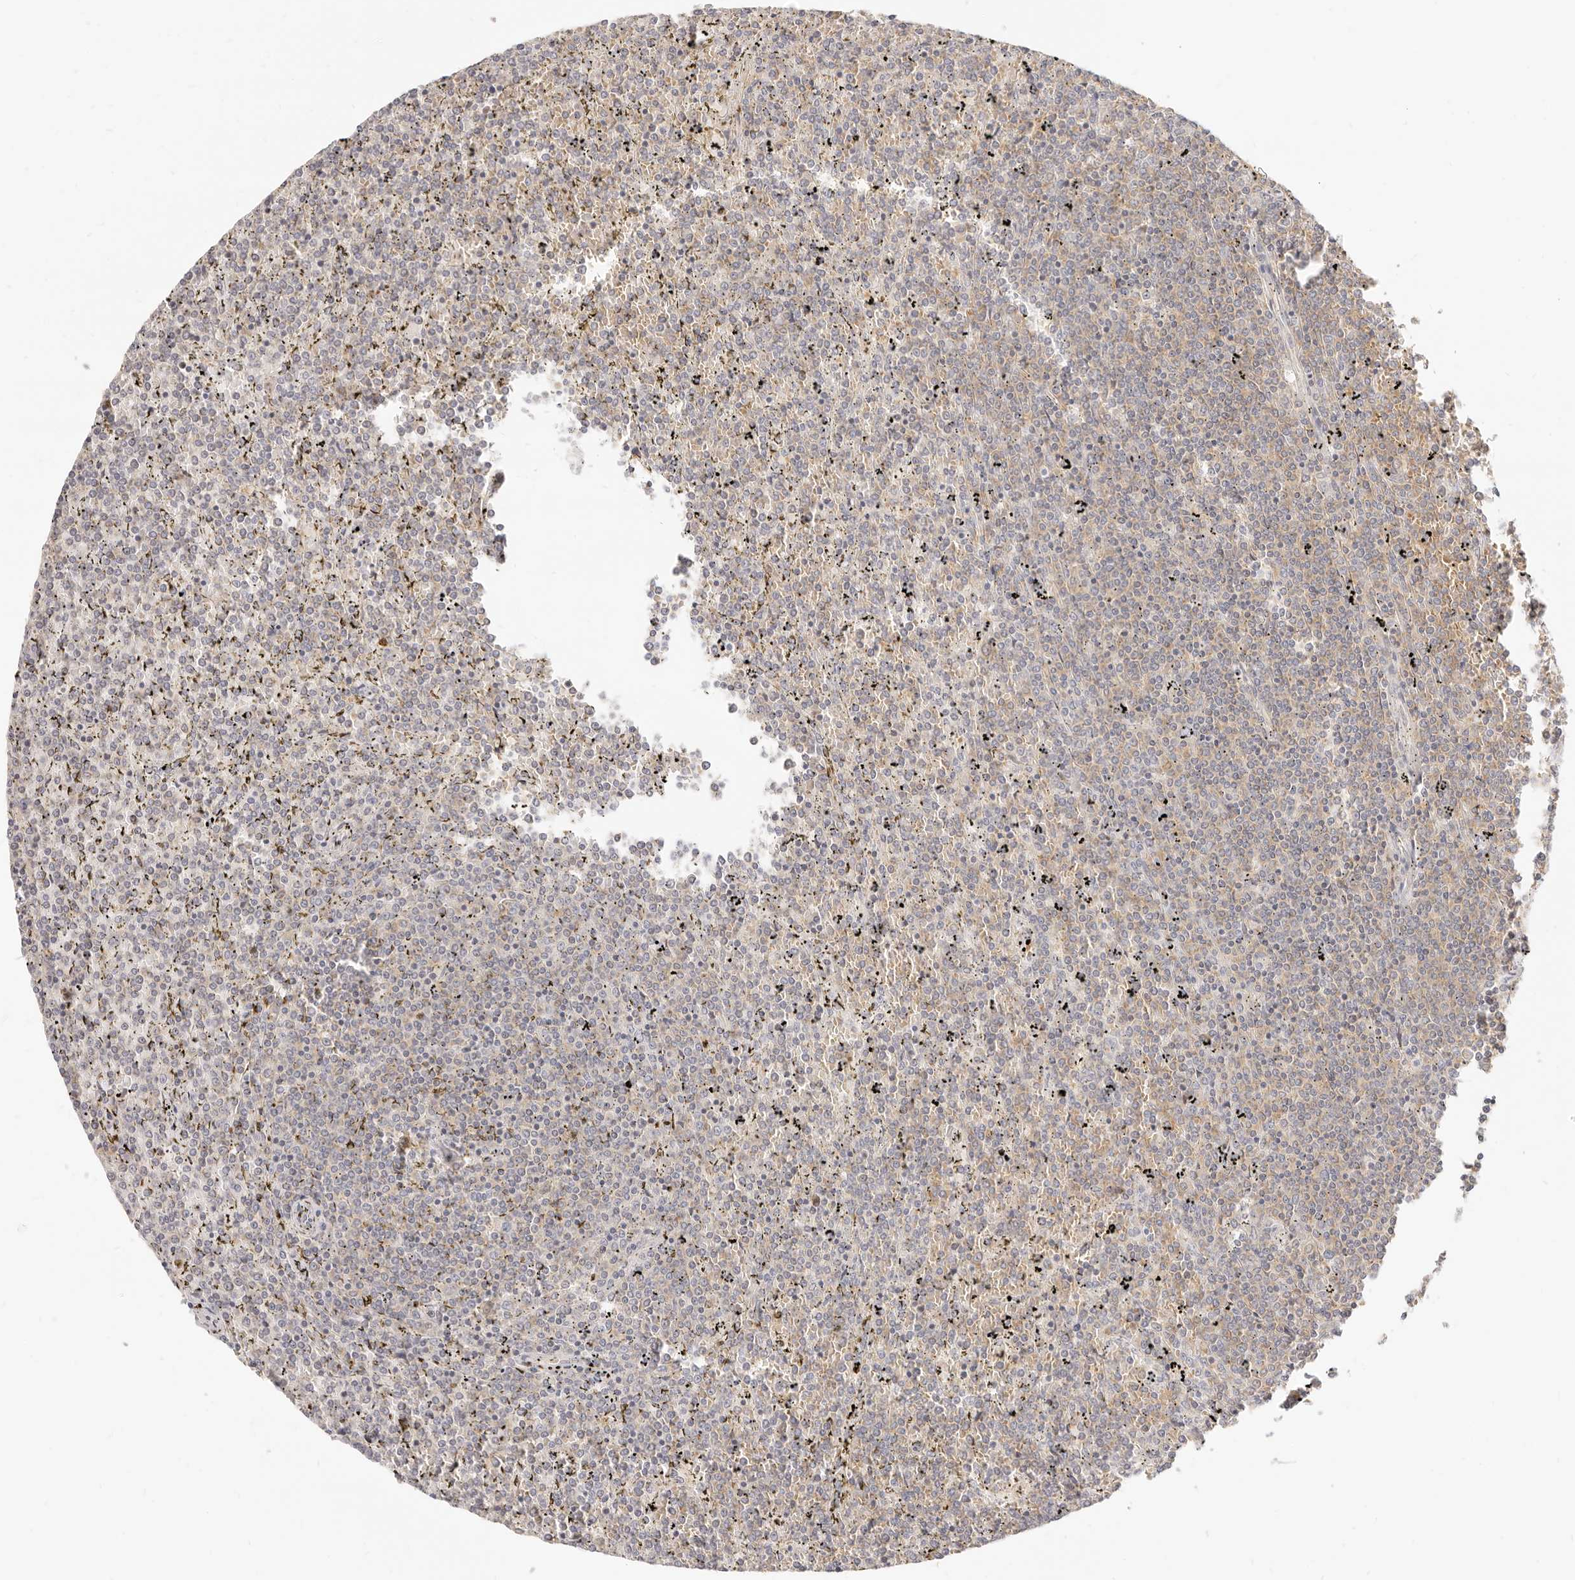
{"staining": {"intensity": "weak", "quantity": "25%-75%", "location": "cytoplasmic/membranous"}, "tissue": "lymphoma", "cell_type": "Tumor cells", "image_type": "cancer", "snomed": [{"axis": "morphology", "description": "Malignant lymphoma, non-Hodgkin's type, Low grade"}, {"axis": "topography", "description": "Spleen"}], "caption": "A histopathology image of human low-grade malignant lymphoma, non-Hodgkin's type stained for a protein exhibits weak cytoplasmic/membranous brown staining in tumor cells.", "gene": "LTB4R2", "patient": {"sex": "female", "age": 19}}